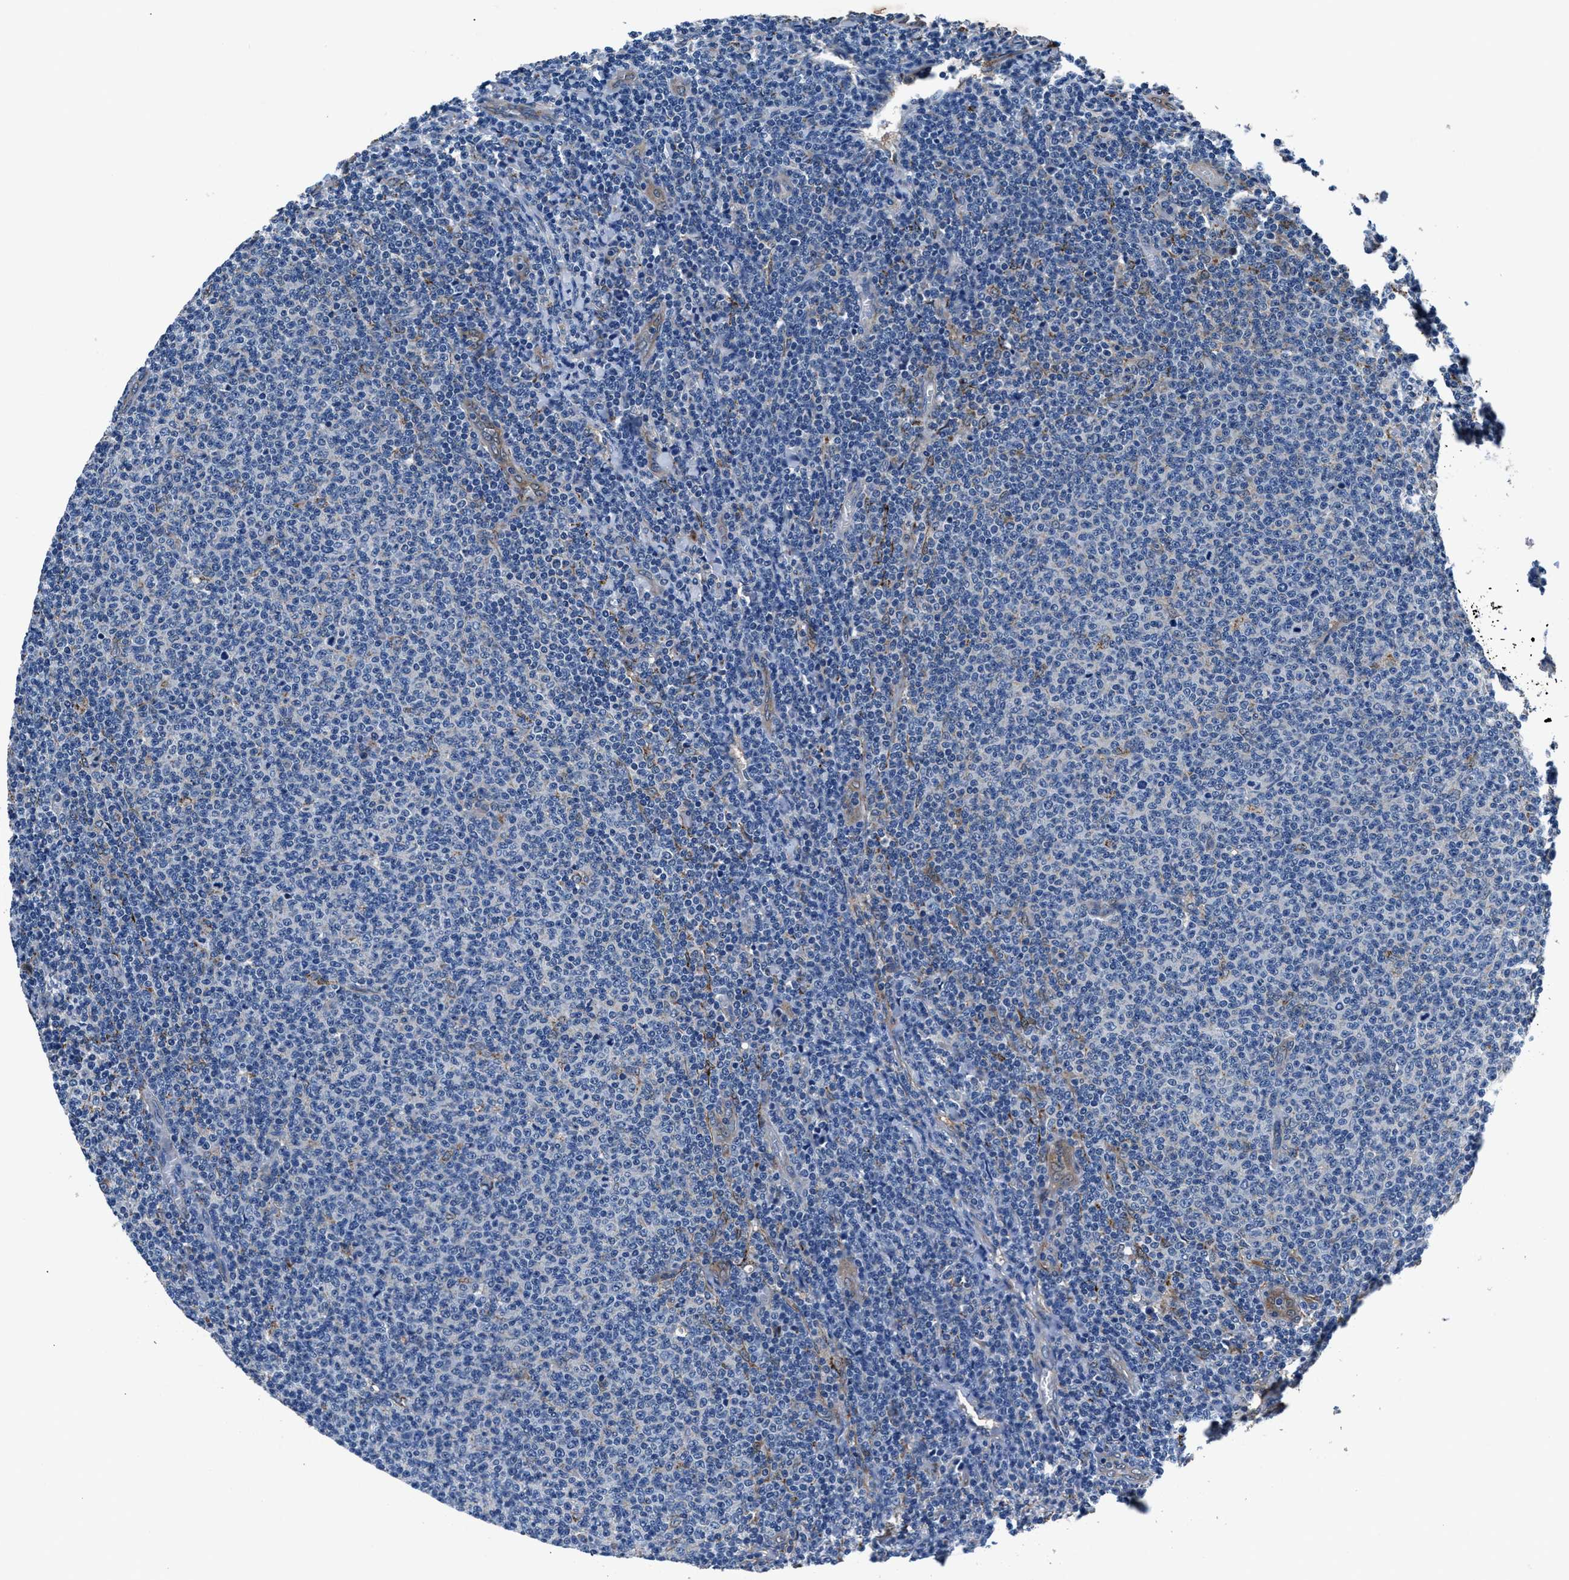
{"staining": {"intensity": "negative", "quantity": "none", "location": "none"}, "tissue": "lymphoma", "cell_type": "Tumor cells", "image_type": "cancer", "snomed": [{"axis": "morphology", "description": "Malignant lymphoma, non-Hodgkin's type, Low grade"}, {"axis": "topography", "description": "Lymph node"}], "caption": "This is a histopathology image of immunohistochemistry staining of lymphoma, which shows no positivity in tumor cells.", "gene": "PRTFDC1", "patient": {"sex": "male", "age": 66}}